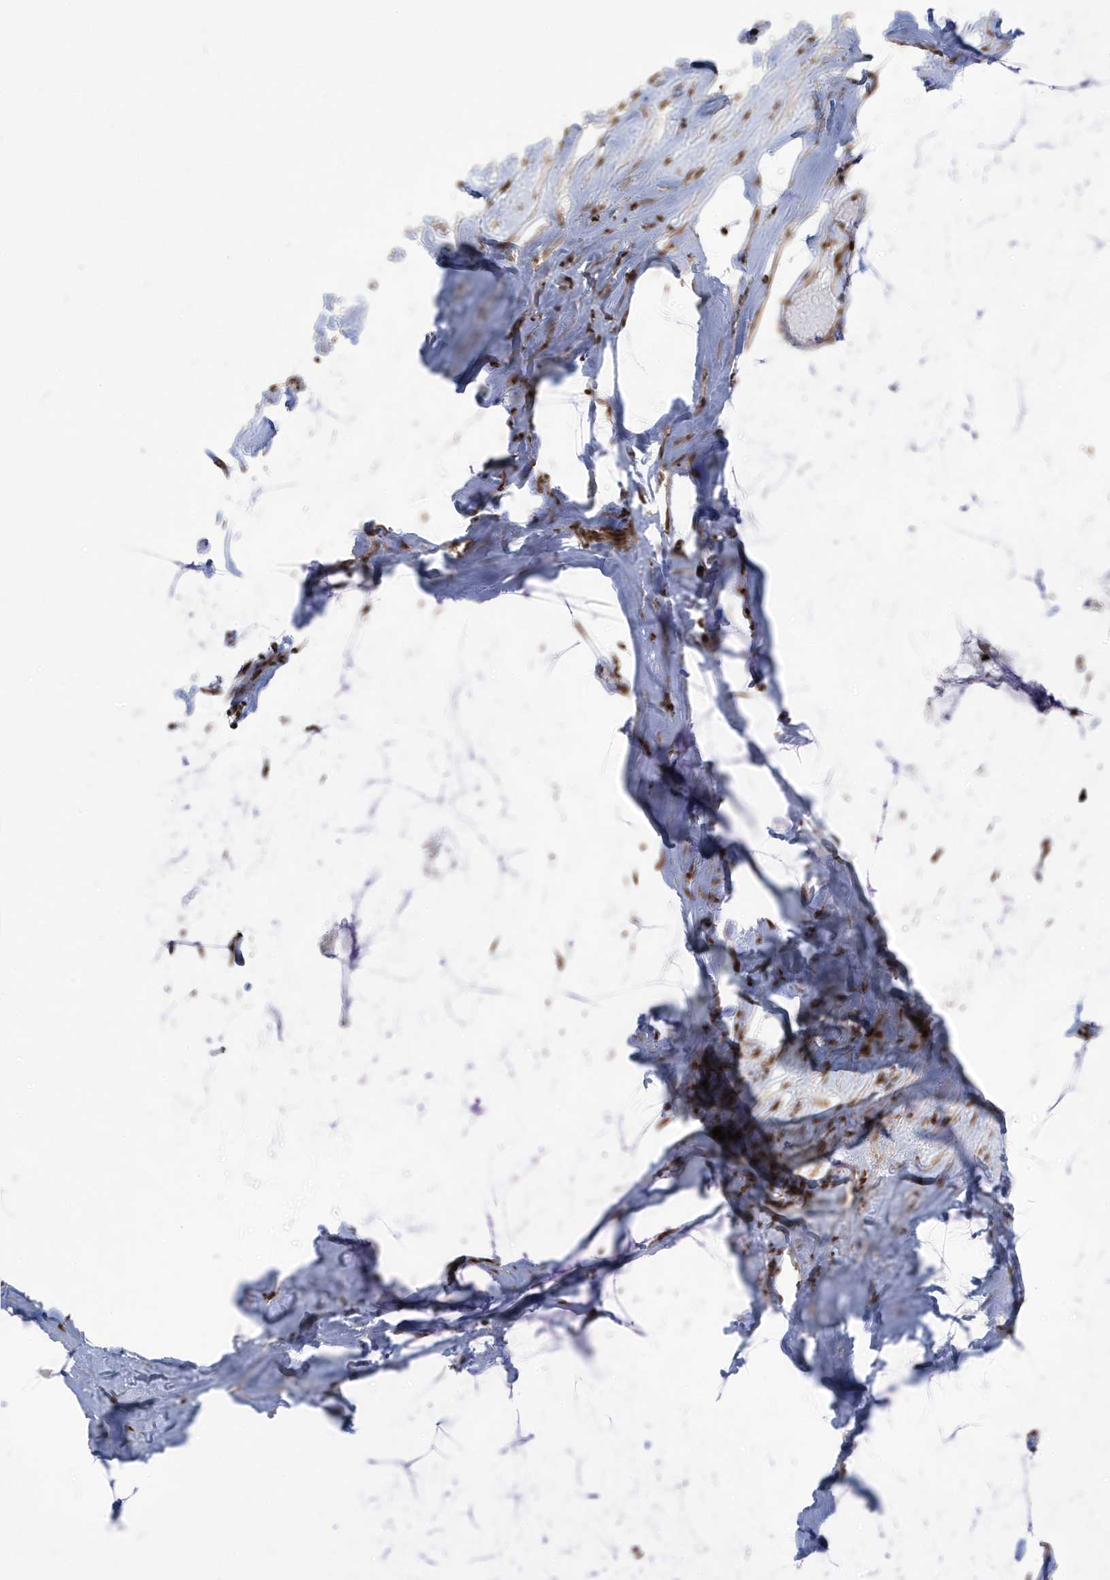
{"staining": {"intensity": "strong", "quantity": ">75%", "location": "nuclear"}, "tissue": "ovarian cancer", "cell_type": "Tumor cells", "image_type": "cancer", "snomed": [{"axis": "morphology", "description": "Cystadenocarcinoma, mucinous, NOS"}, {"axis": "topography", "description": "Ovary"}], "caption": "Ovarian cancer stained with immunohistochemistry exhibits strong nuclear expression in approximately >75% of tumor cells. The staining was performed using DAB to visualize the protein expression in brown, while the nuclei were stained in blue with hematoxylin (Magnification: 20x).", "gene": "MTREX", "patient": {"sex": "female", "age": 39}}